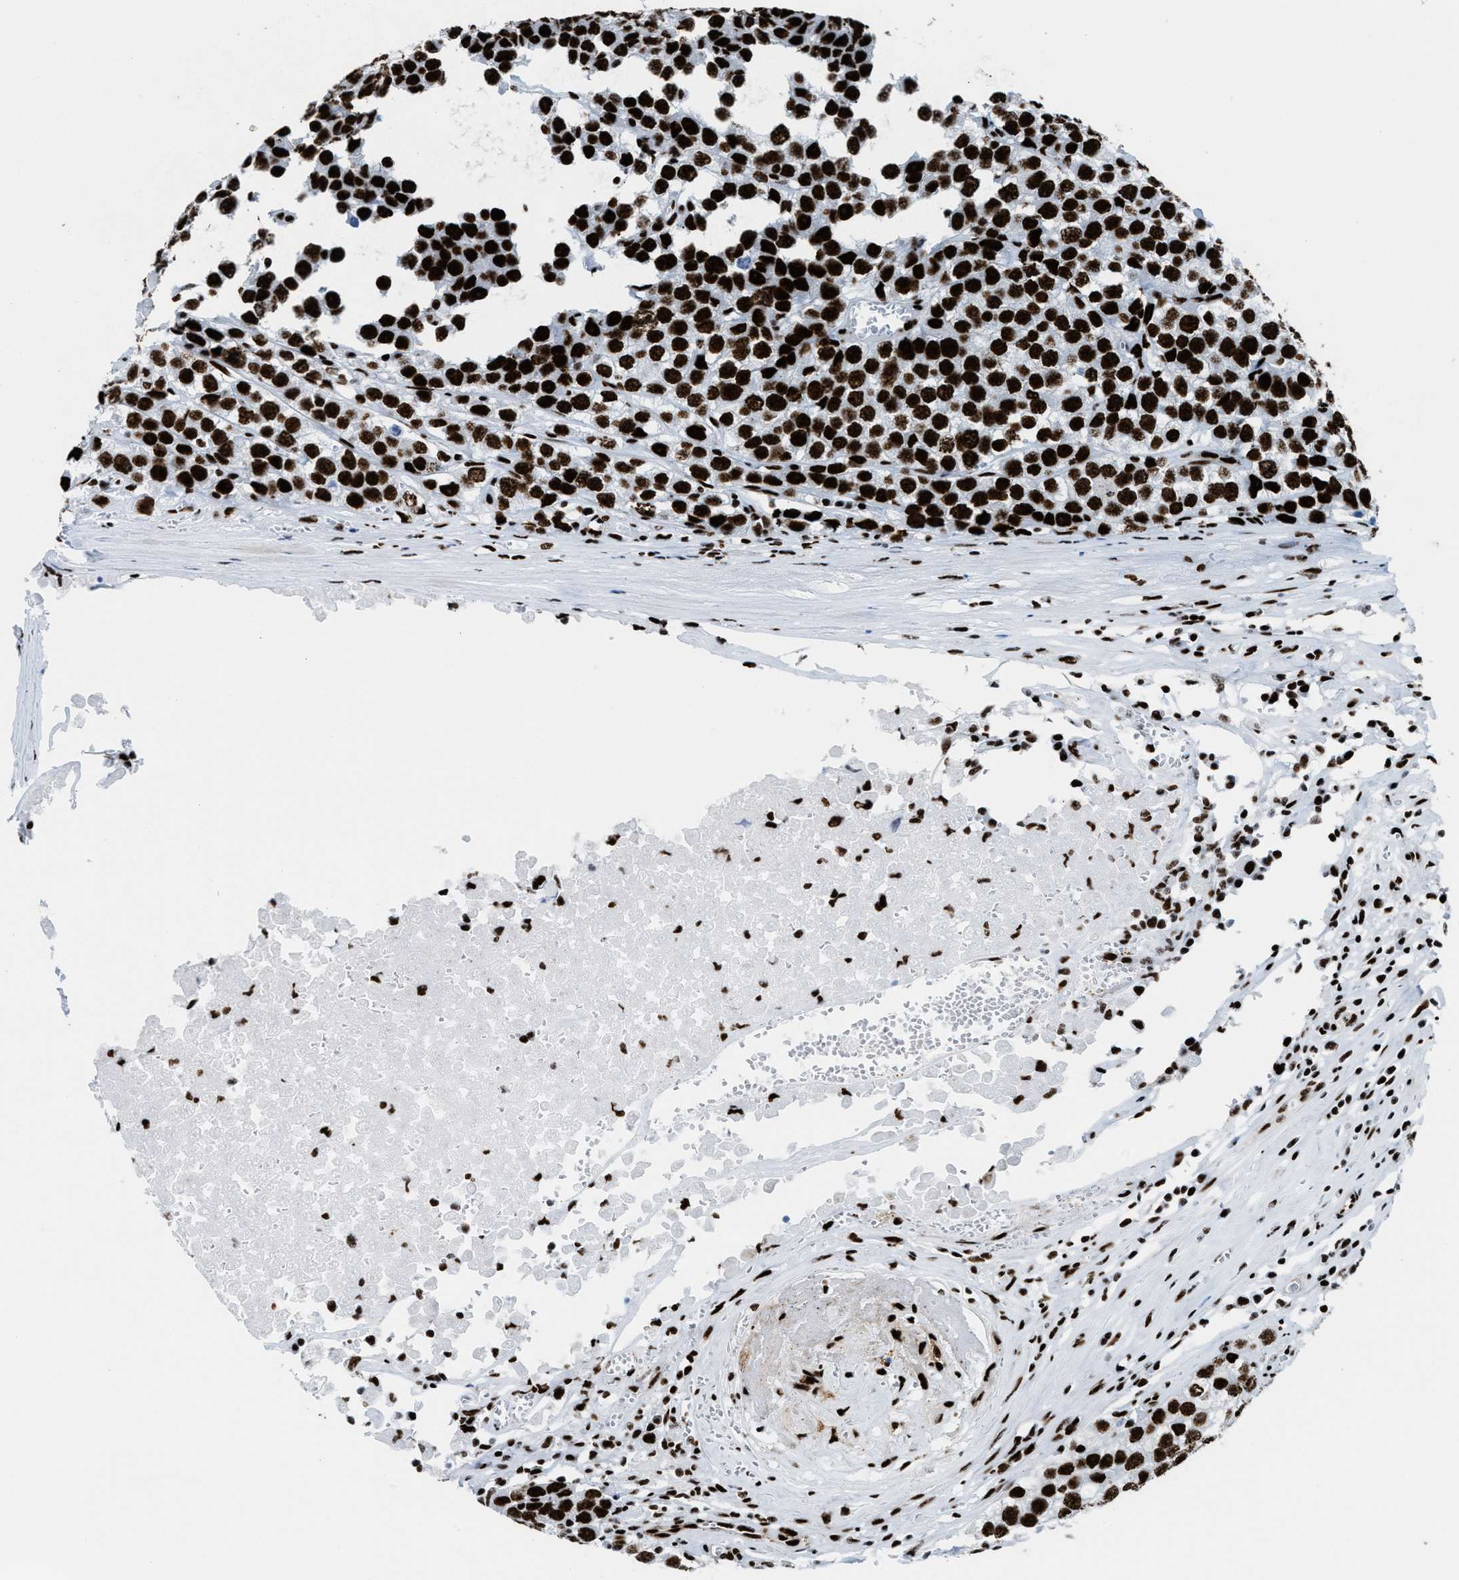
{"staining": {"intensity": "strong", "quantity": ">75%", "location": "nuclear"}, "tissue": "testis cancer", "cell_type": "Tumor cells", "image_type": "cancer", "snomed": [{"axis": "morphology", "description": "Seminoma, NOS"}, {"axis": "morphology", "description": "Carcinoma, Embryonal, NOS"}, {"axis": "topography", "description": "Testis"}], "caption": "Strong nuclear positivity is present in approximately >75% of tumor cells in testis seminoma.", "gene": "NONO", "patient": {"sex": "male", "age": 52}}